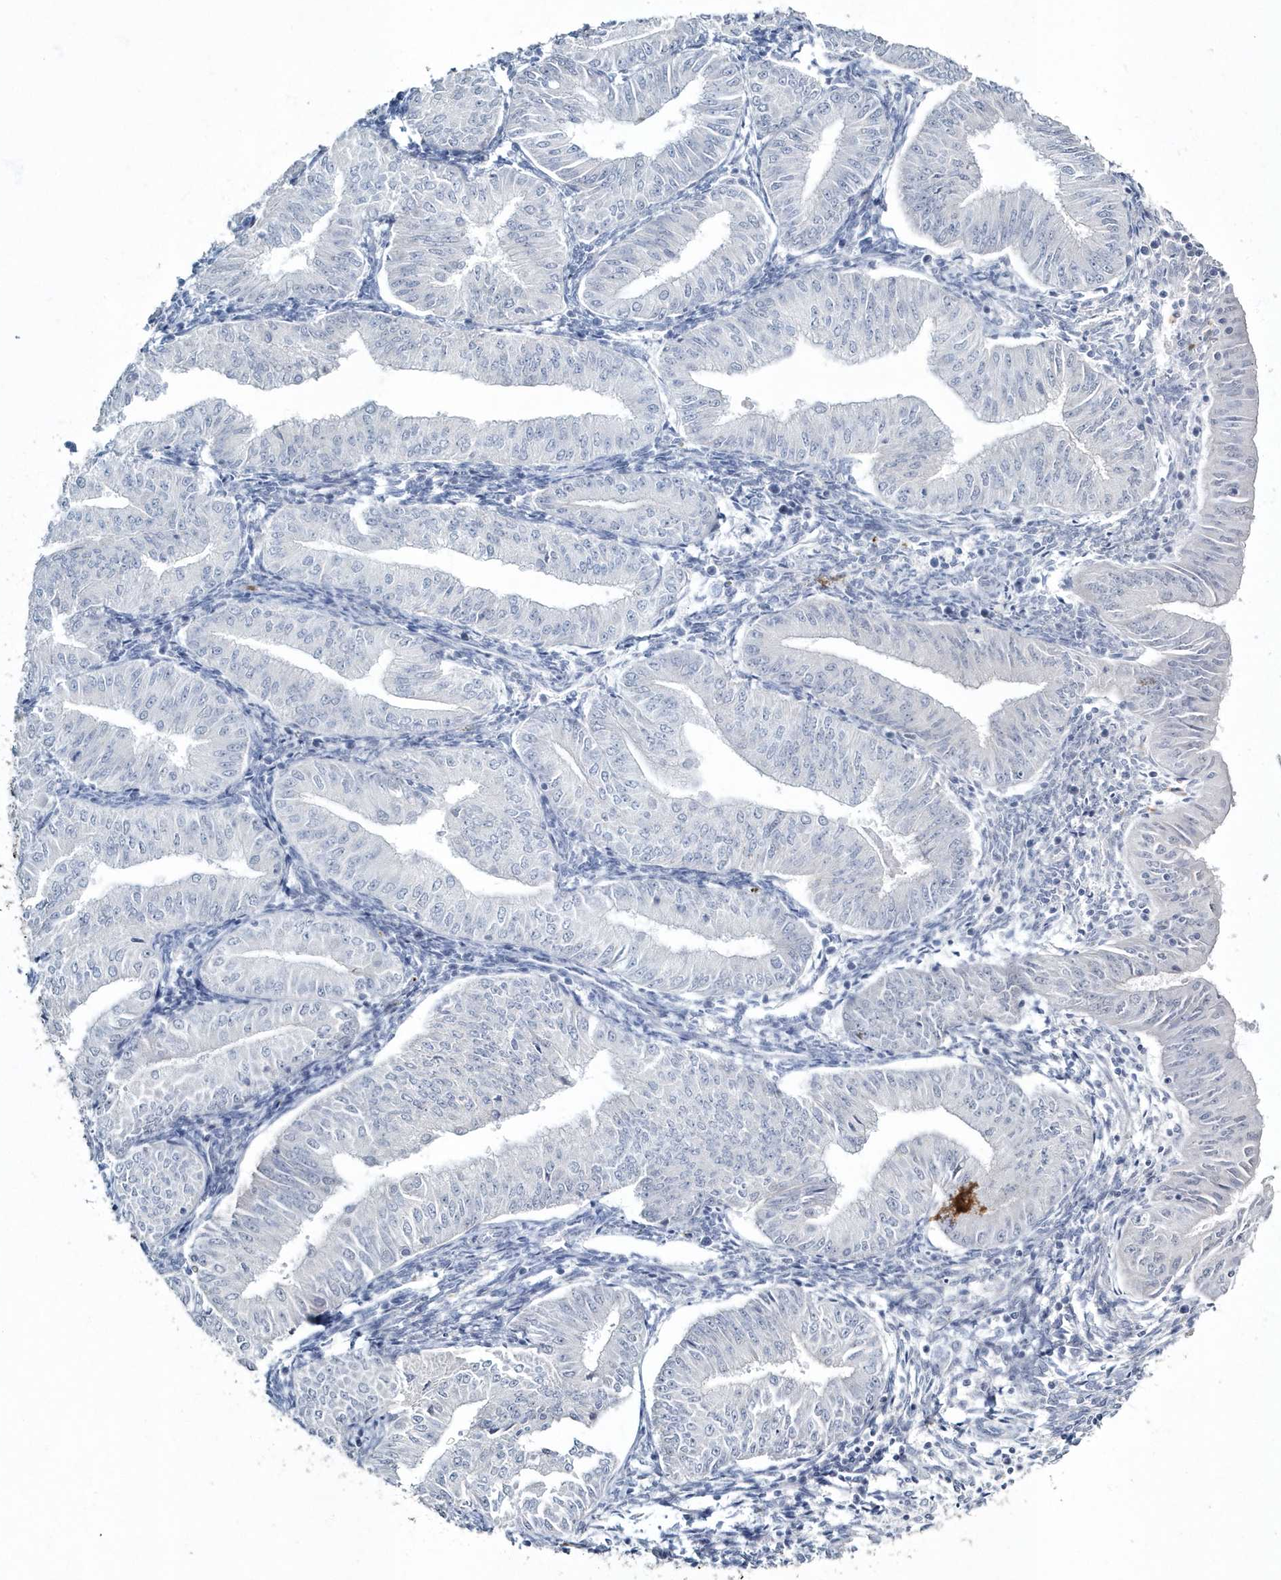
{"staining": {"intensity": "negative", "quantity": "none", "location": "none"}, "tissue": "endometrial cancer", "cell_type": "Tumor cells", "image_type": "cancer", "snomed": [{"axis": "morphology", "description": "Normal tissue, NOS"}, {"axis": "morphology", "description": "Adenocarcinoma, NOS"}, {"axis": "topography", "description": "Endometrium"}], "caption": "Protein analysis of endometrial cancer reveals no significant staining in tumor cells.", "gene": "MYOT", "patient": {"sex": "female", "age": 53}}